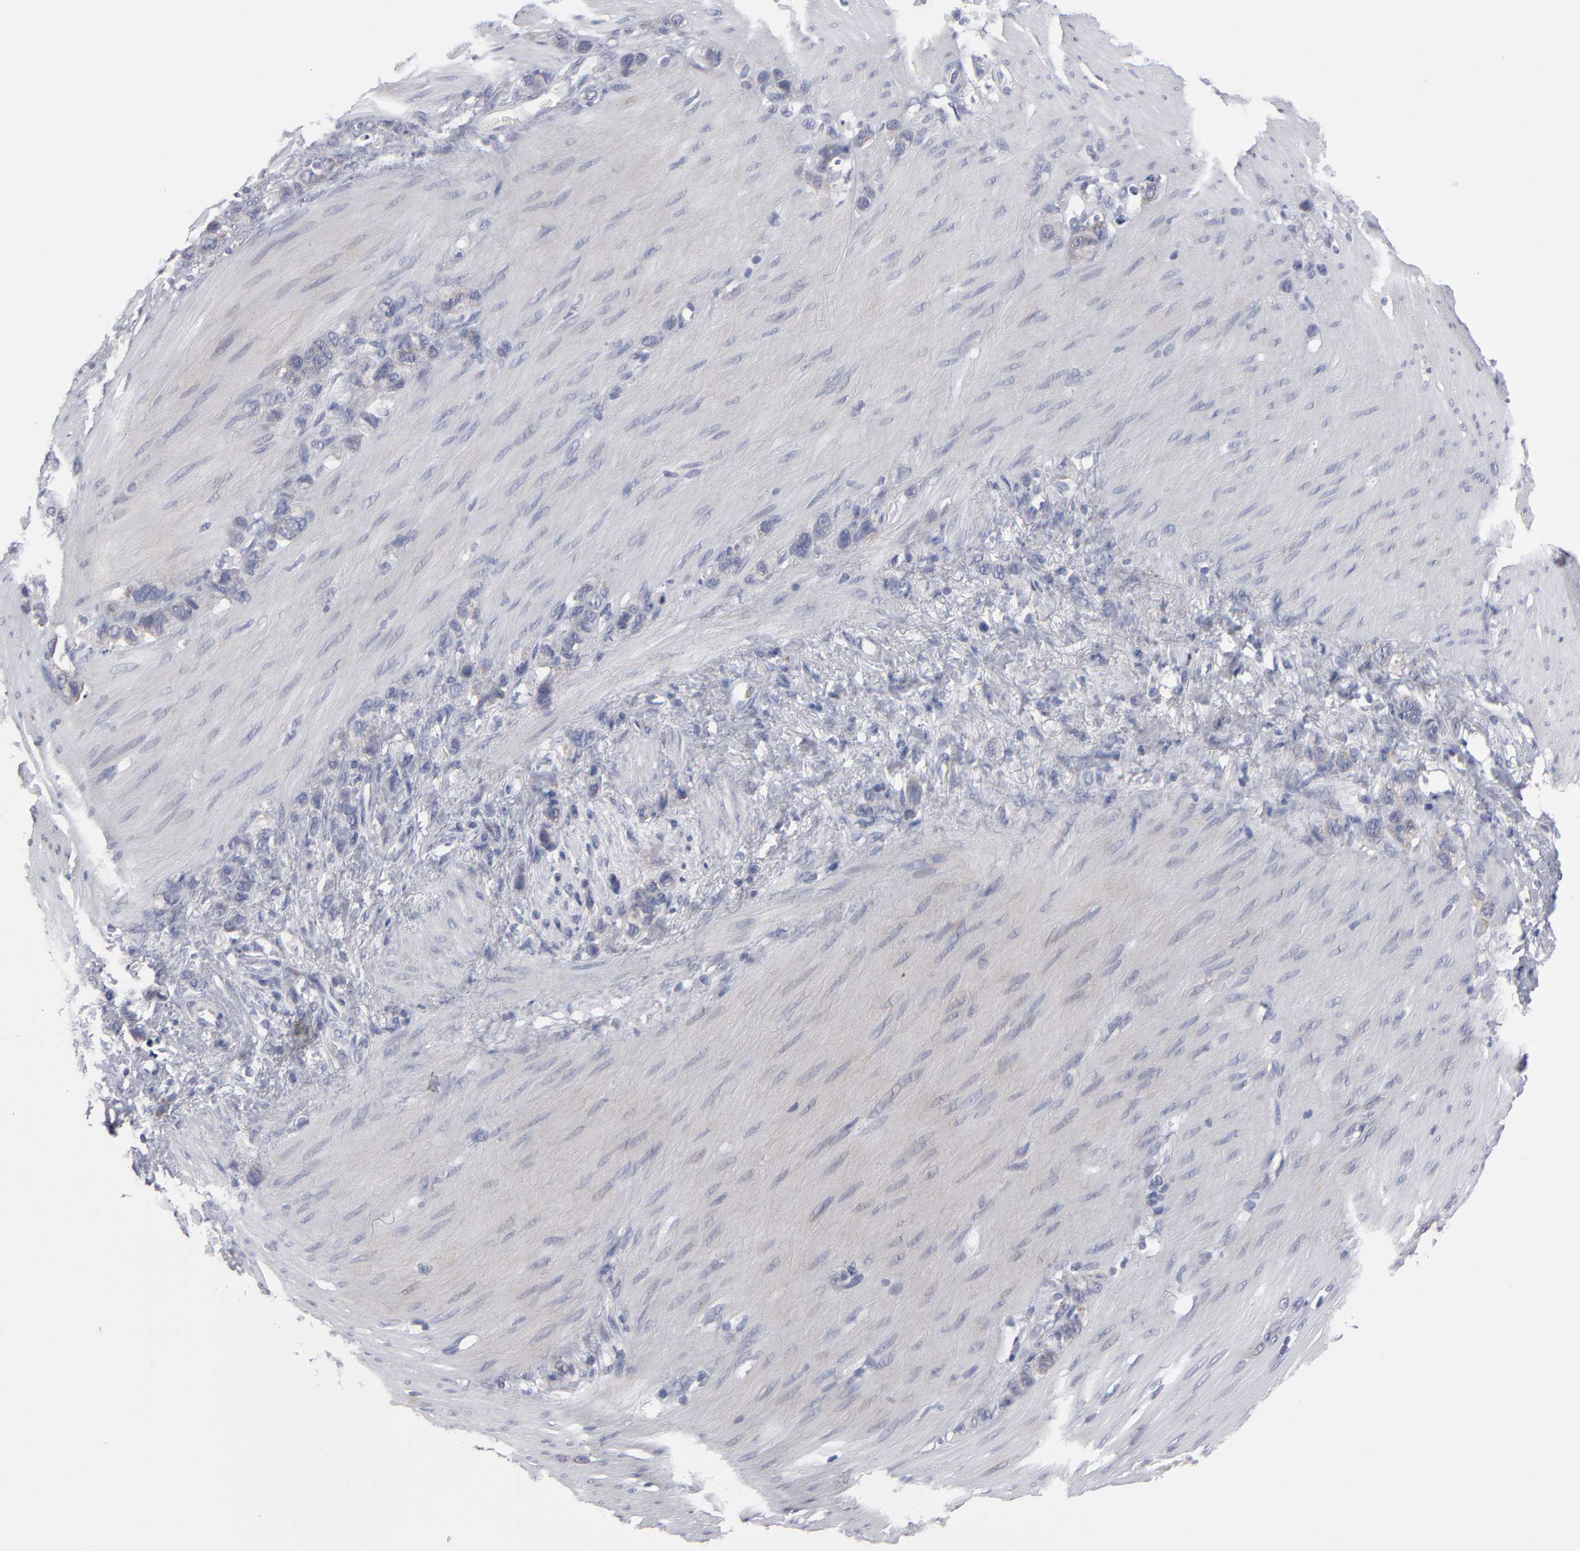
{"staining": {"intensity": "weak", "quantity": "25%-75%", "location": "cytoplasmic/membranous"}, "tissue": "stomach cancer", "cell_type": "Tumor cells", "image_type": "cancer", "snomed": [{"axis": "morphology", "description": "Normal tissue, NOS"}, {"axis": "morphology", "description": "Adenocarcinoma, NOS"}, {"axis": "morphology", "description": "Adenocarcinoma, High grade"}, {"axis": "topography", "description": "Stomach, upper"}, {"axis": "topography", "description": "Stomach"}], "caption": "A low amount of weak cytoplasmic/membranous expression is present in approximately 25%-75% of tumor cells in stomach cancer tissue.", "gene": "CCDC80", "patient": {"sex": "female", "age": 65}}